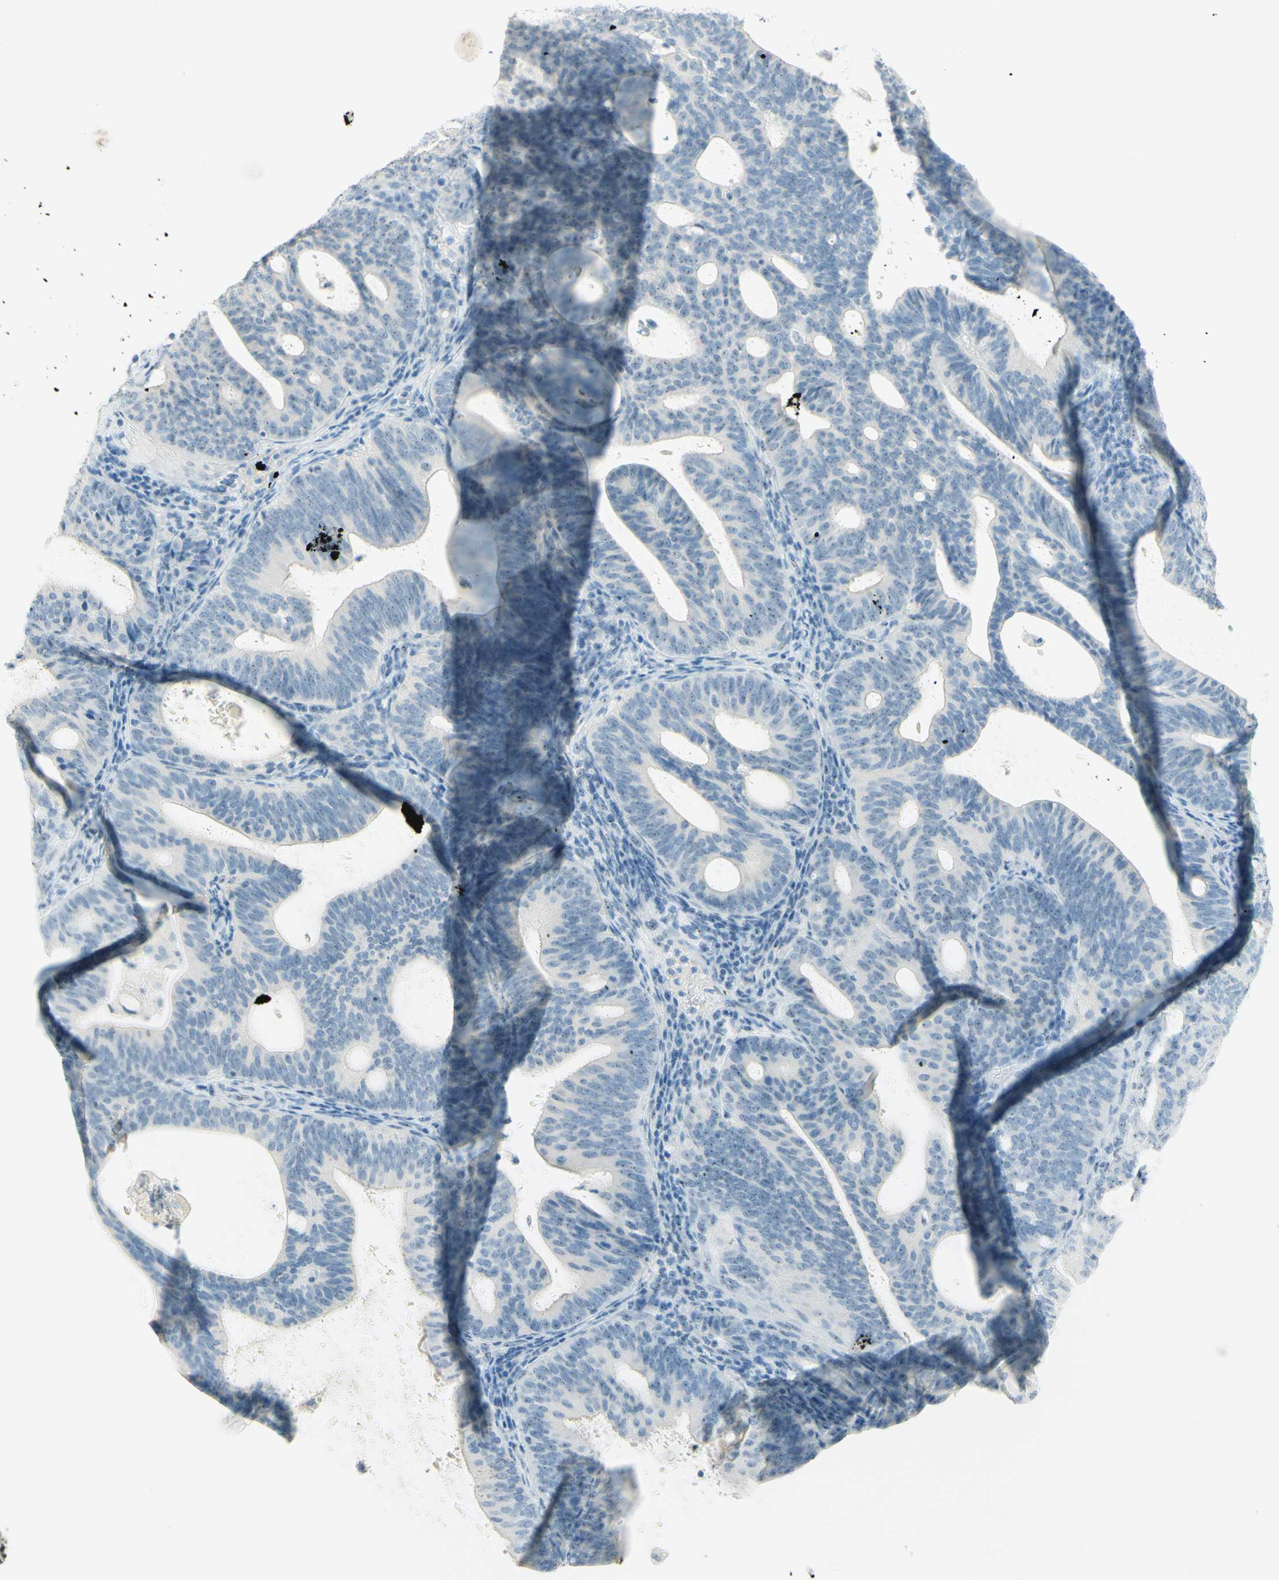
{"staining": {"intensity": "negative", "quantity": "none", "location": "none"}, "tissue": "endometrial cancer", "cell_type": "Tumor cells", "image_type": "cancer", "snomed": [{"axis": "morphology", "description": "Adenocarcinoma, NOS"}, {"axis": "topography", "description": "Uterus"}], "caption": "The photomicrograph exhibits no significant staining in tumor cells of endometrial cancer.", "gene": "FMR1NB", "patient": {"sex": "female", "age": 83}}